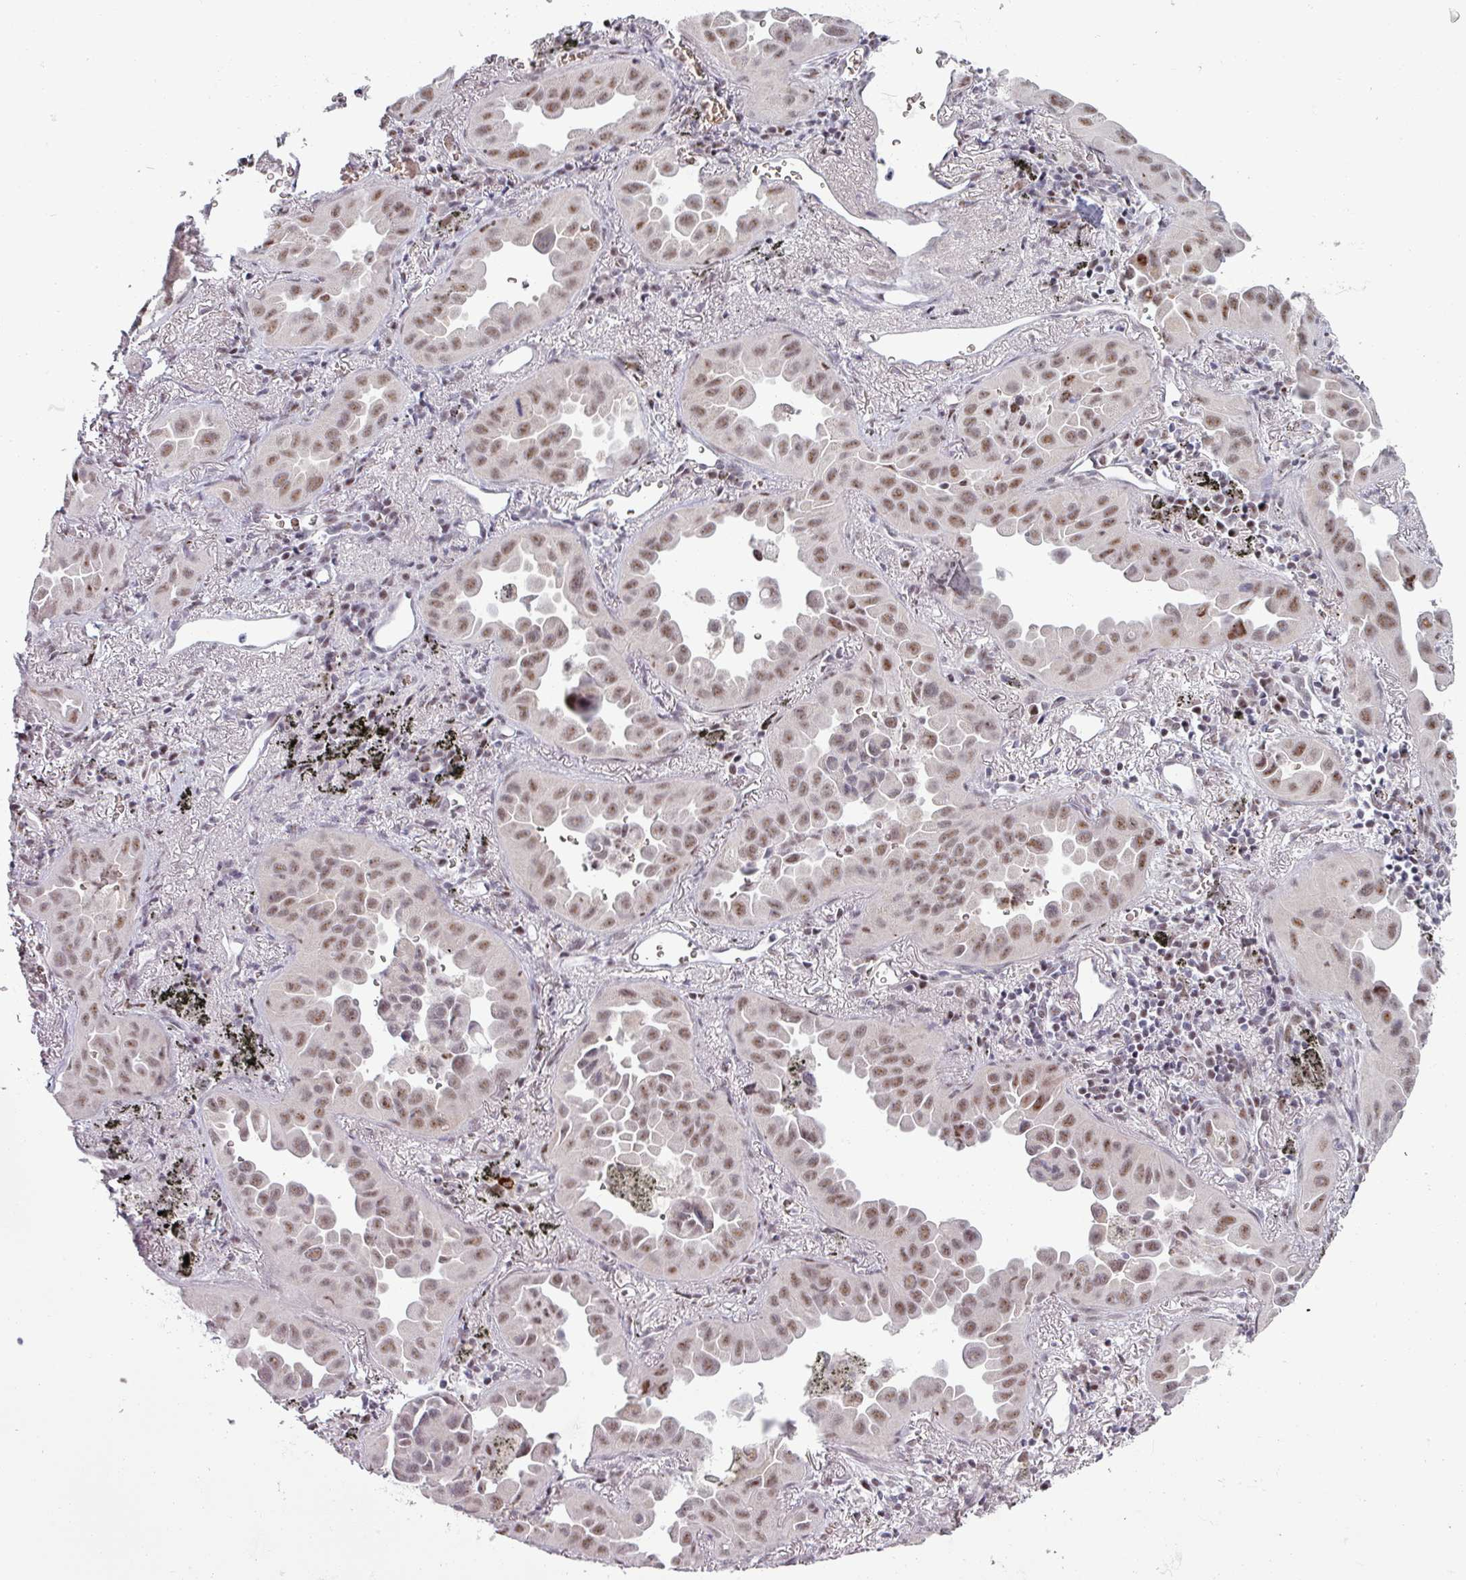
{"staining": {"intensity": "moderate", "quantity": ">75%", "location": "nuclear"}, "tissue": "lung cancer", "cell_type": "Tumor cells", "image_type": "cancer", "snomed": [{"axis": "morphology", "description": "Adenocarcinoma, NOS"}, {"axis": "topography", "description": "Lung"}], "caption": "Immunohistochemical staining of human lung adenocarcinoma exhibits medium levels of moderate nuclear expression in about >75% of tumor cells.", "gene": "NCOR1", "patient": {"sex": "male", "age": 68}}